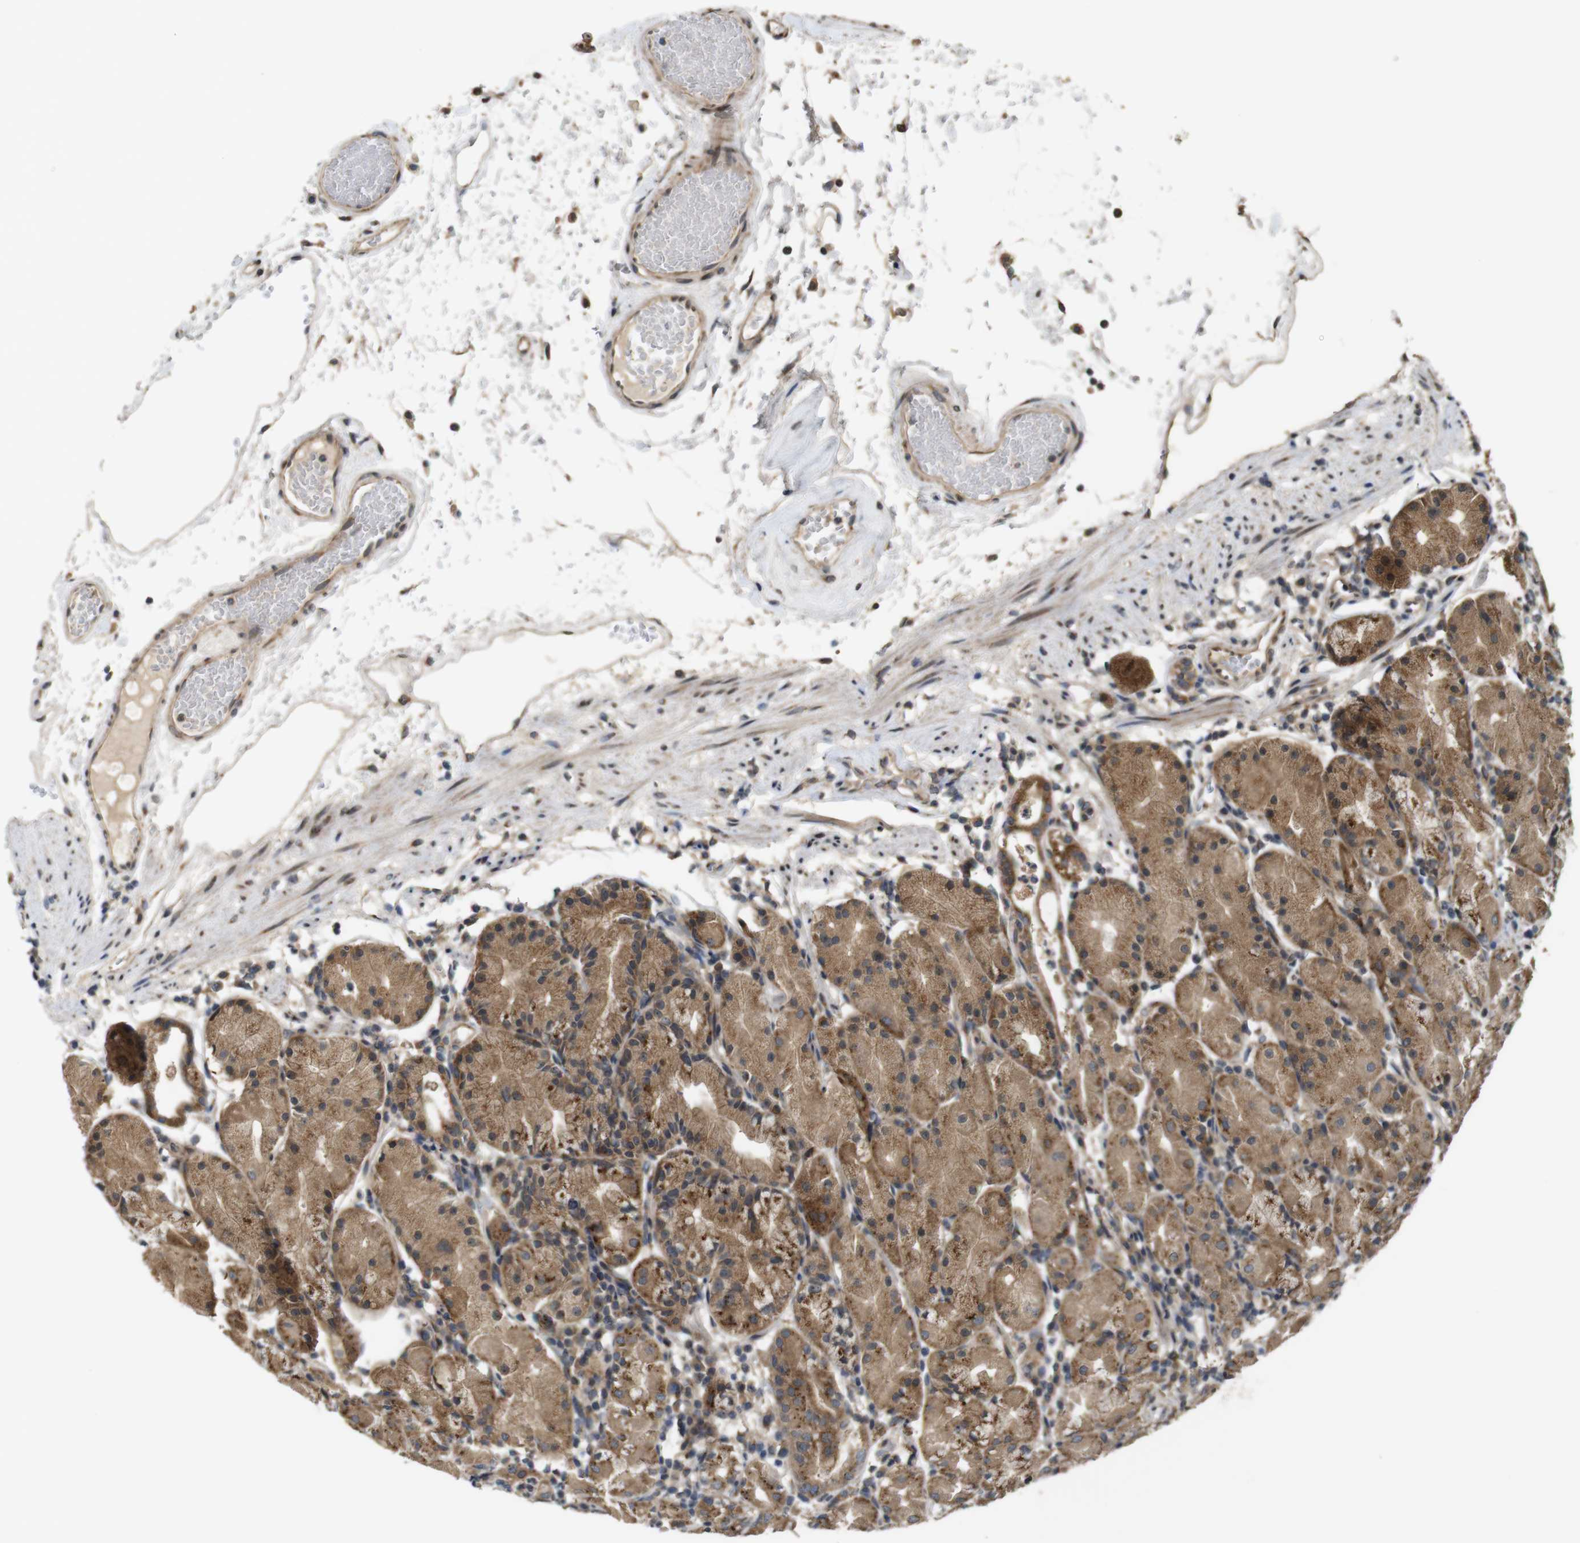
{"staining": {"intensity": "strong", "quantity": ">75%", "location": "cytoplasmic/membranous"}, "tissue": "stomach", "cell_type": "Glandular cells", "image_type": "normal", "snomed": [{"axis": "morphology", "description": "Normal tissue, NOS"}, {"axis": "topography", "description": "Stomach"}, {"axis": "topography", "description": "Stomach, lower"}], "caption": "Glandular cells display high levels of strong cytoplasmic/membranous staining in approximately >75% of cells in normal human stomach. (DAB (3,3'-diaminobenzidine) IHC with brightfield microscopy, high magnification).", "gene": "EFCAB14", "patient": {"sex": "female", "age": 75}}